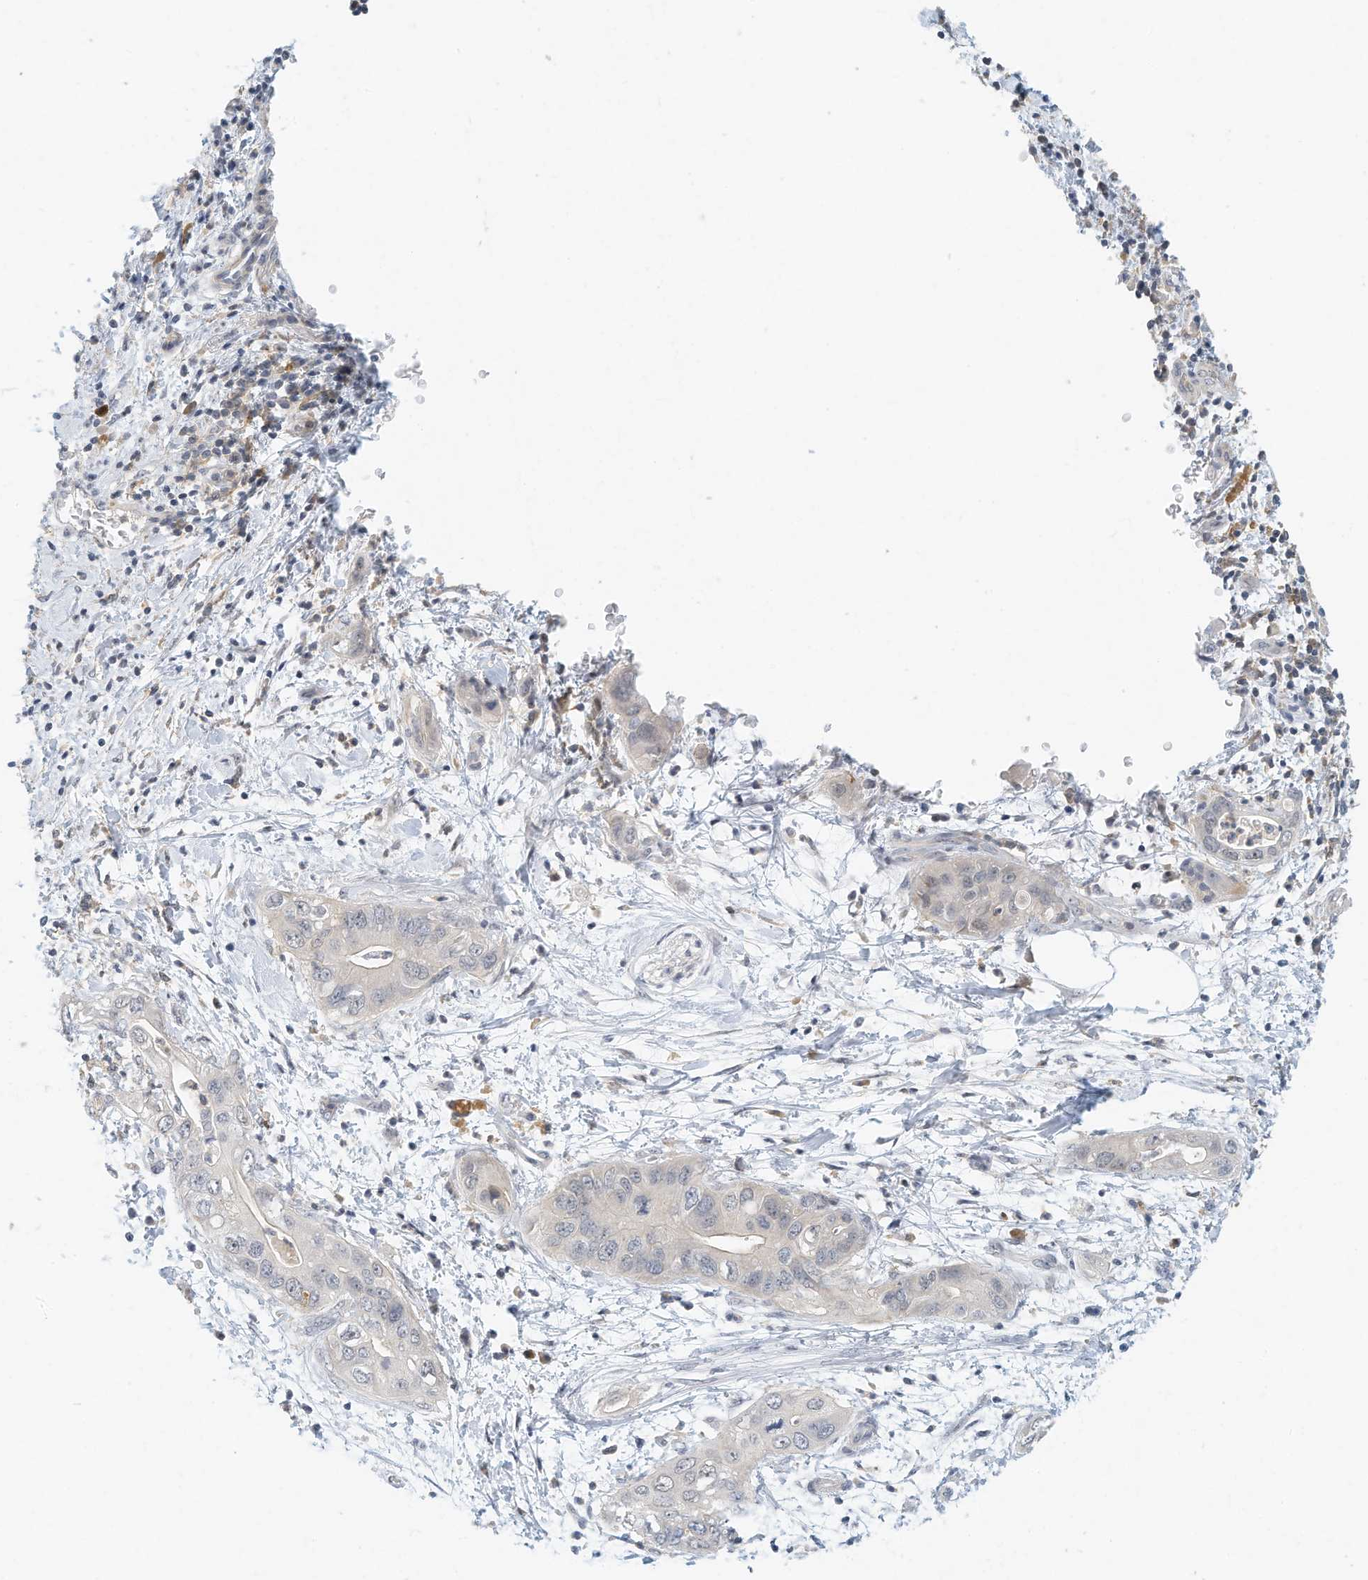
{"staining": {"intensity": "negative", "quantity": "none", "location": "none"}, "tissue": "pancreatic cancer", "cell_type": "Tumor cells", "image_type": "cancer", "snomed": [{"axis": "morphology", "description": "Adenocarcinoma, NOS"}, {"axis": "topography", "description": "Pancreas"}], "caption": "Tumor cells are negative for brown protein staining in pancreatic adenocarcinoma.", "gene": "MICAL1", "patient": {"sex": "female", "age": 78}}